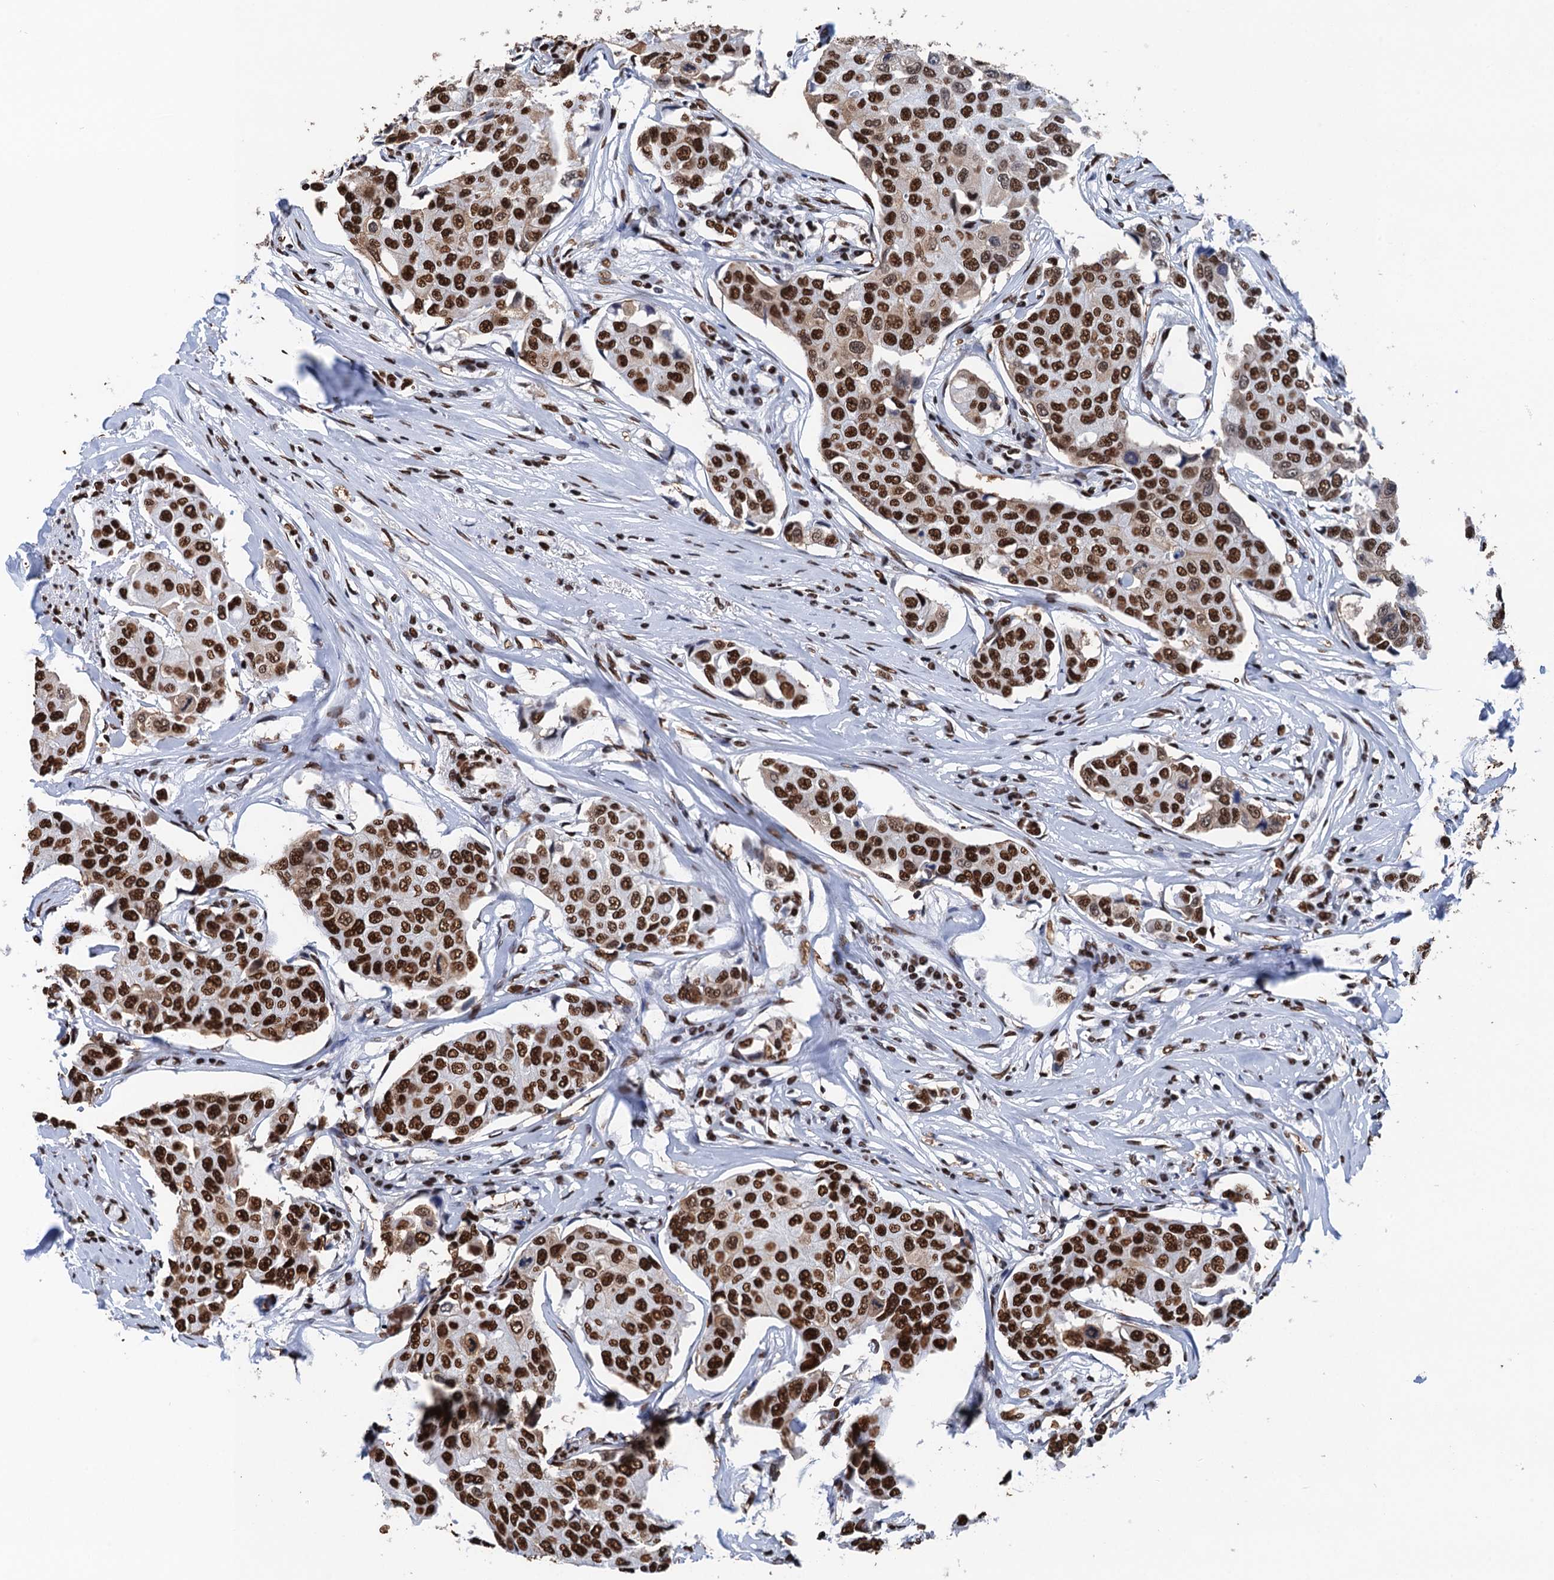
{"staining": {"intensity": "strong", "quantity": ">75%", "location": "nuclear"}, "tissue": "breast cancer", "cell_type": "Tumor cells", "image_type": "cancer", "snomed": [{"axis": "morphology", "description": "Duct carcinoma"}, {"axis": "topography", "description": "Breast"}], "caption": "Protein expression analysis of human breast cancer (invasive ductal carcinoma) reveals strong nuclear expression in about >75% of tumor cells. The staining was performed using DAB (3,3'-diaminobenzidine) to visualize the protein expression in brown, while the nuclei were stained in blue with hematoxylin (Magnification: 20x).", "gene": "UBA2", "patient": {"sex": "female", "age": 80}}